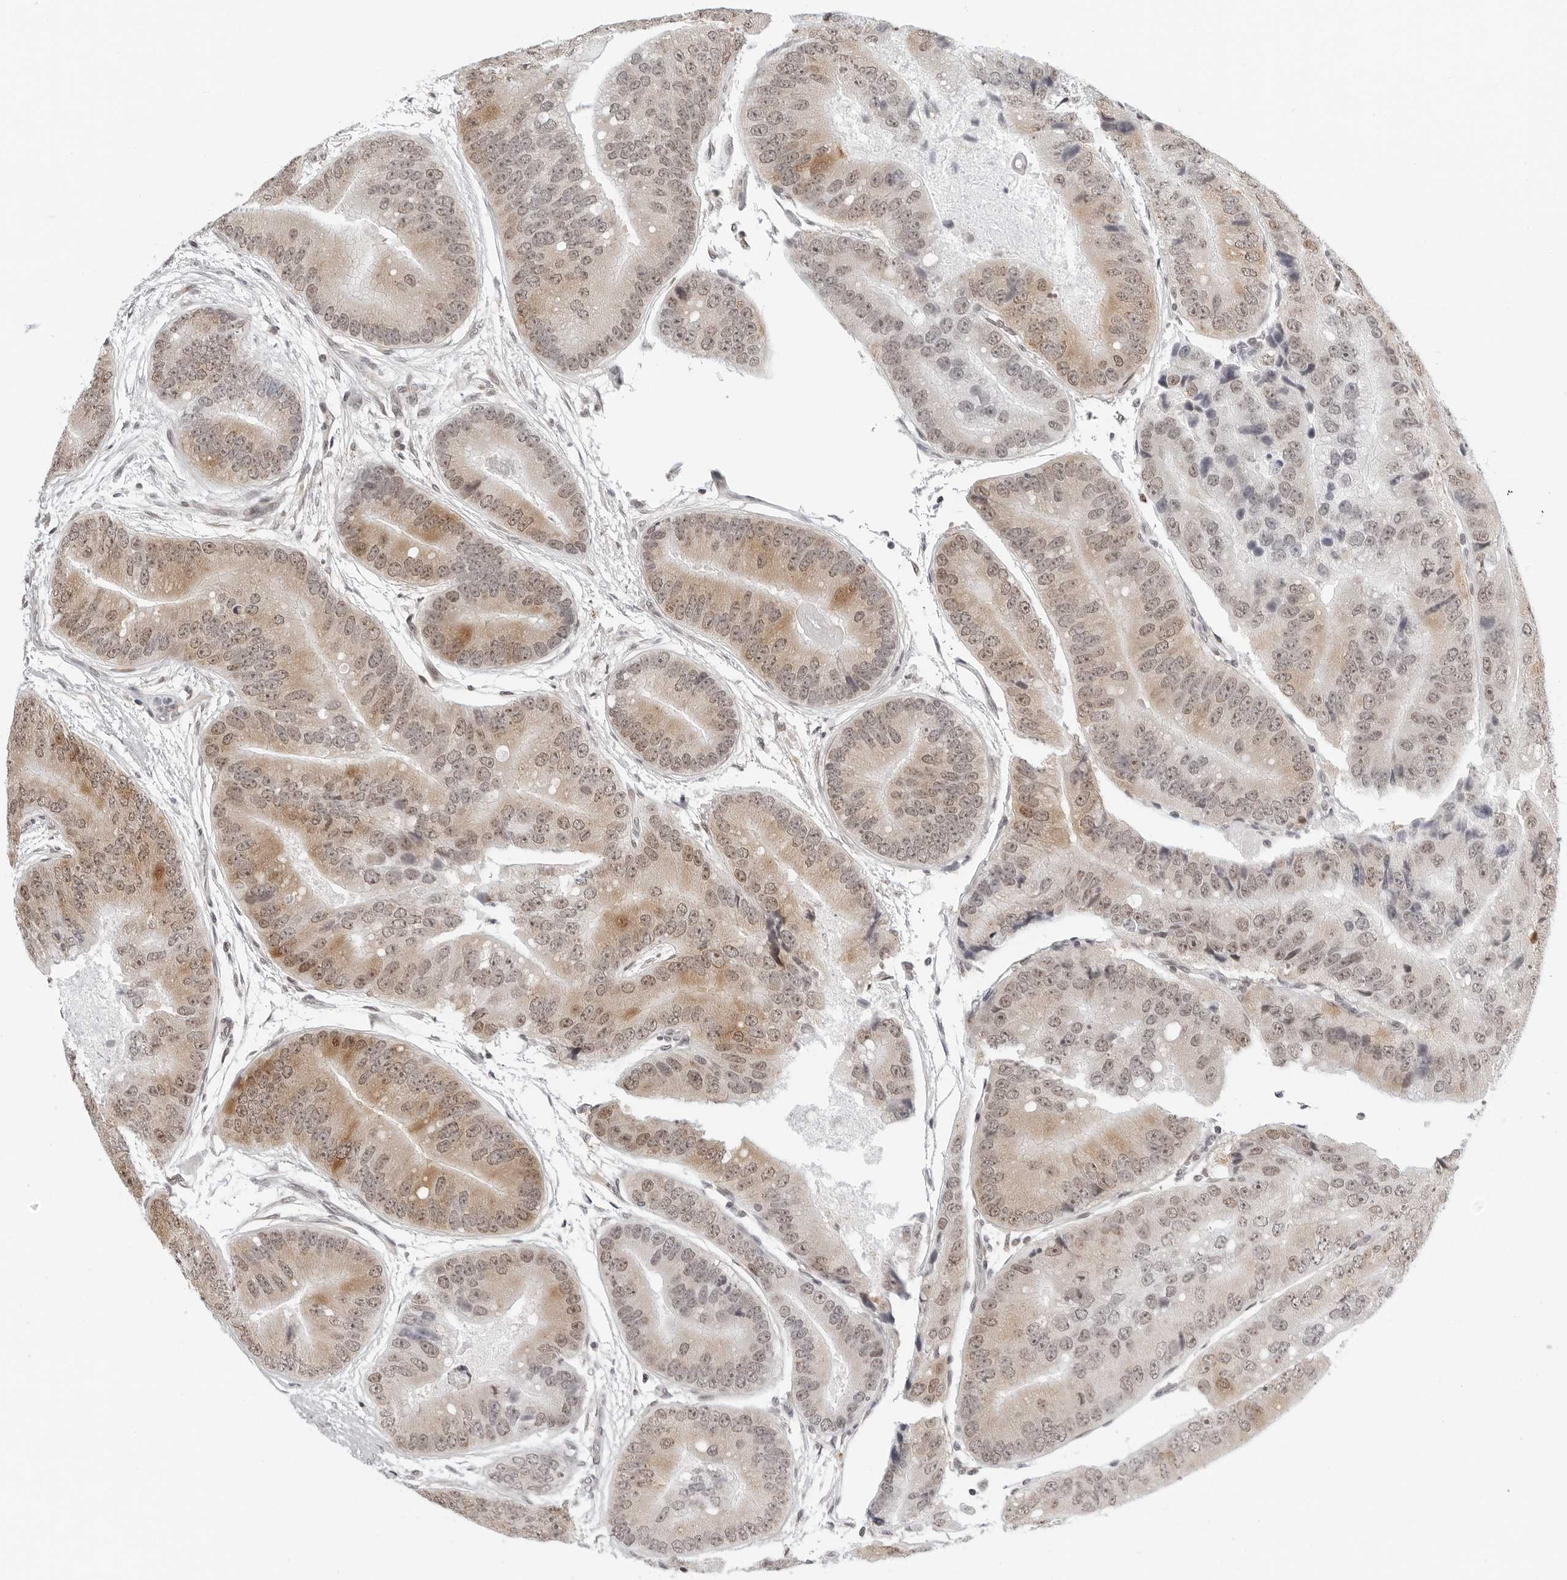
{"staining": {"intensity": "moderate", "quantity": "25%-75%", "location": "cytoplasmic/membranous,nuclear"}, "tissue": "prostate cancer", "cell_type": "Tumor cells", "image_type": "cancer", "snomed": [{"axis": "morphology", "description": "Adenocarcinoma, High grade"}, {"axis": "topography", "description": "Prostate"}], "caption": "A brown stain shows moderate cytoplasmic/membranous and nuclear expression of a protein in human prostate high-grade adenocarcinoma tumor cells.", "gene": "TOX4", "patient": {"sex": "male", "age": 70}}